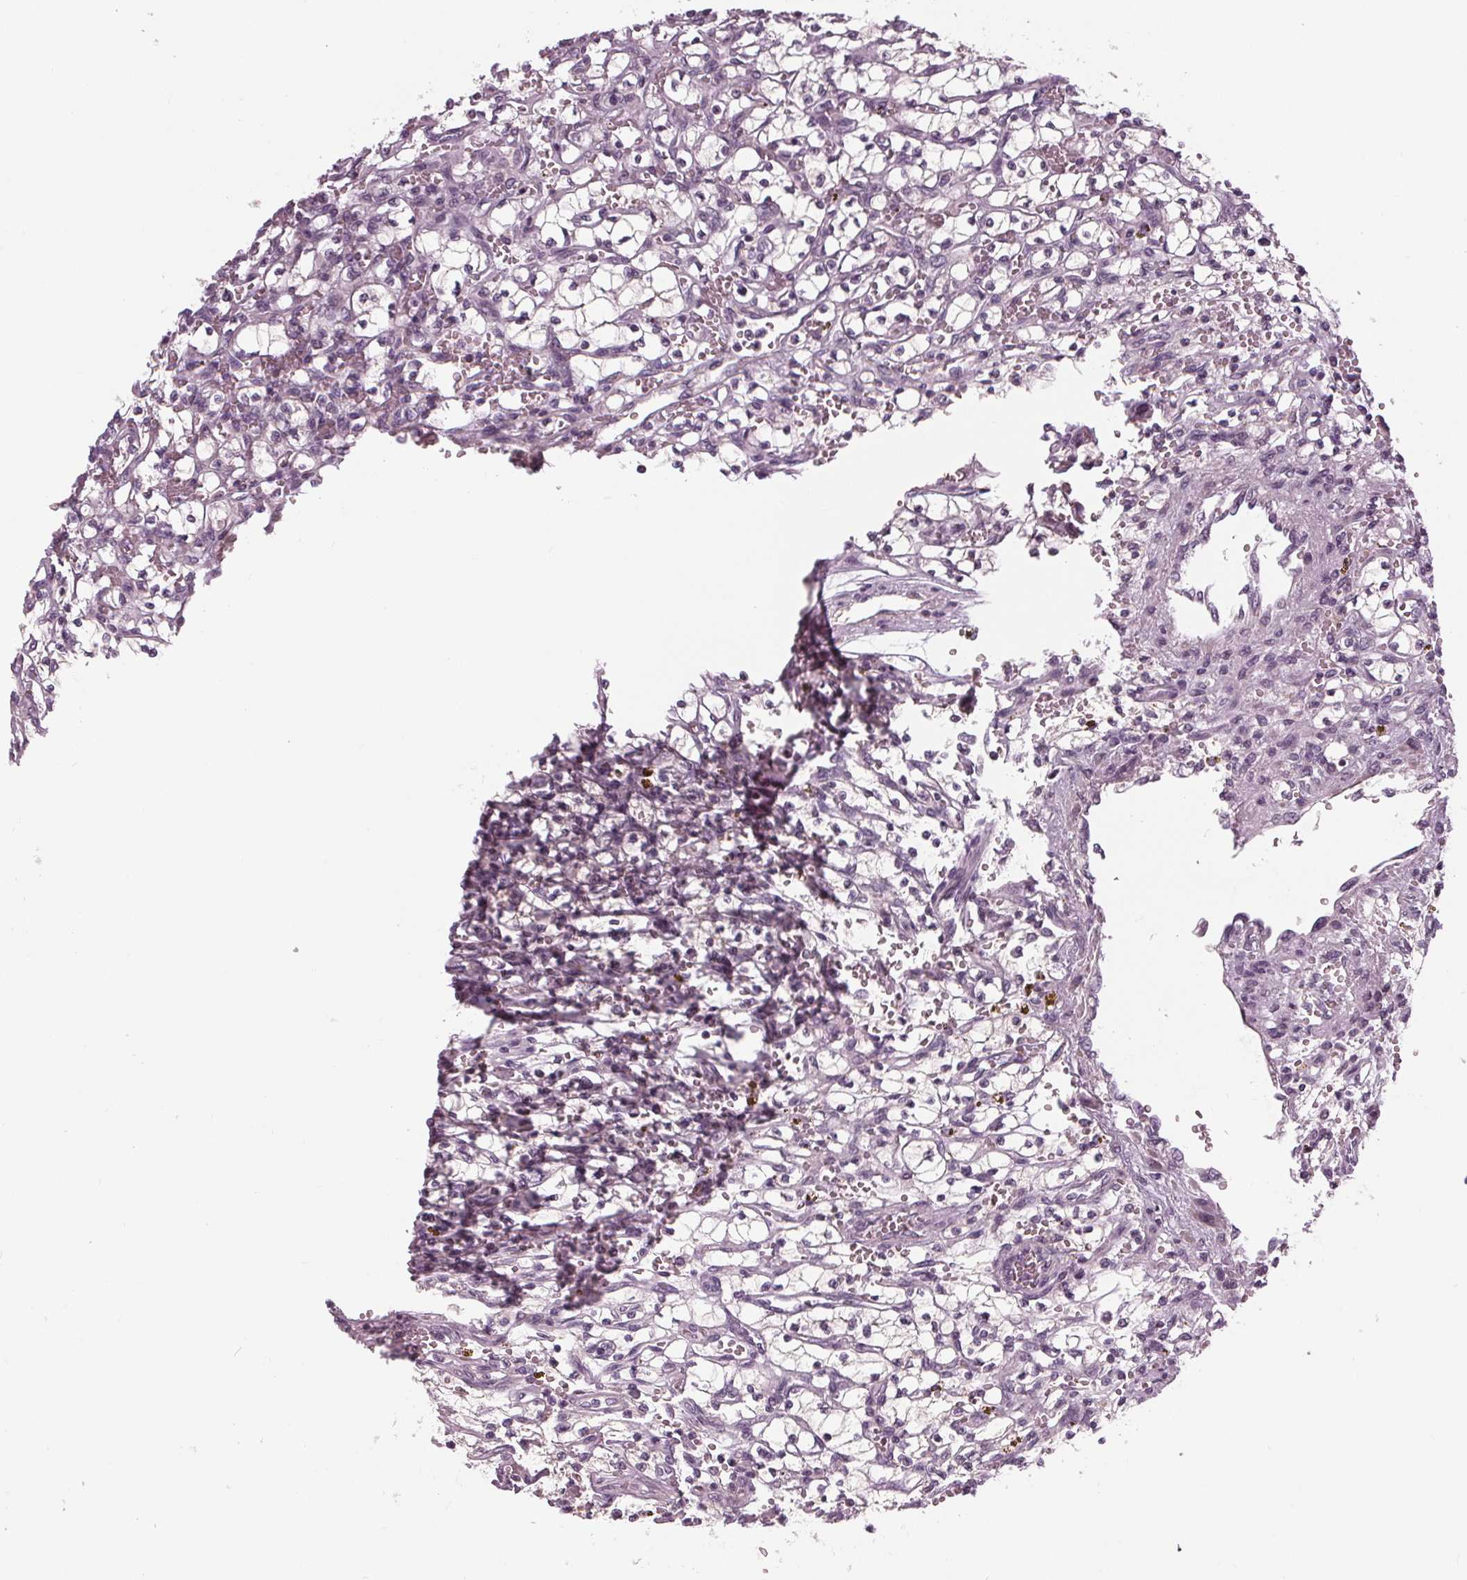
{"staining": {"intensity": "negative", "quantity": "none", "location": "none"}, "tissue": "renal cancer", "cell_type": "Tumor cells", "image_type": "cancer", "snomed": [{"axis": "morphology", "description": "Adenocarcinoma, NOS"}, {"axis": "topography", "description": "Kidney"}], "caption": "Renal cancer (adenocarcinoma) was stained to show a protein in brown. There is no significant expression in tumor cells.", "gene": "ZNF605", "patient": {"sex": "female", "age": 64}}